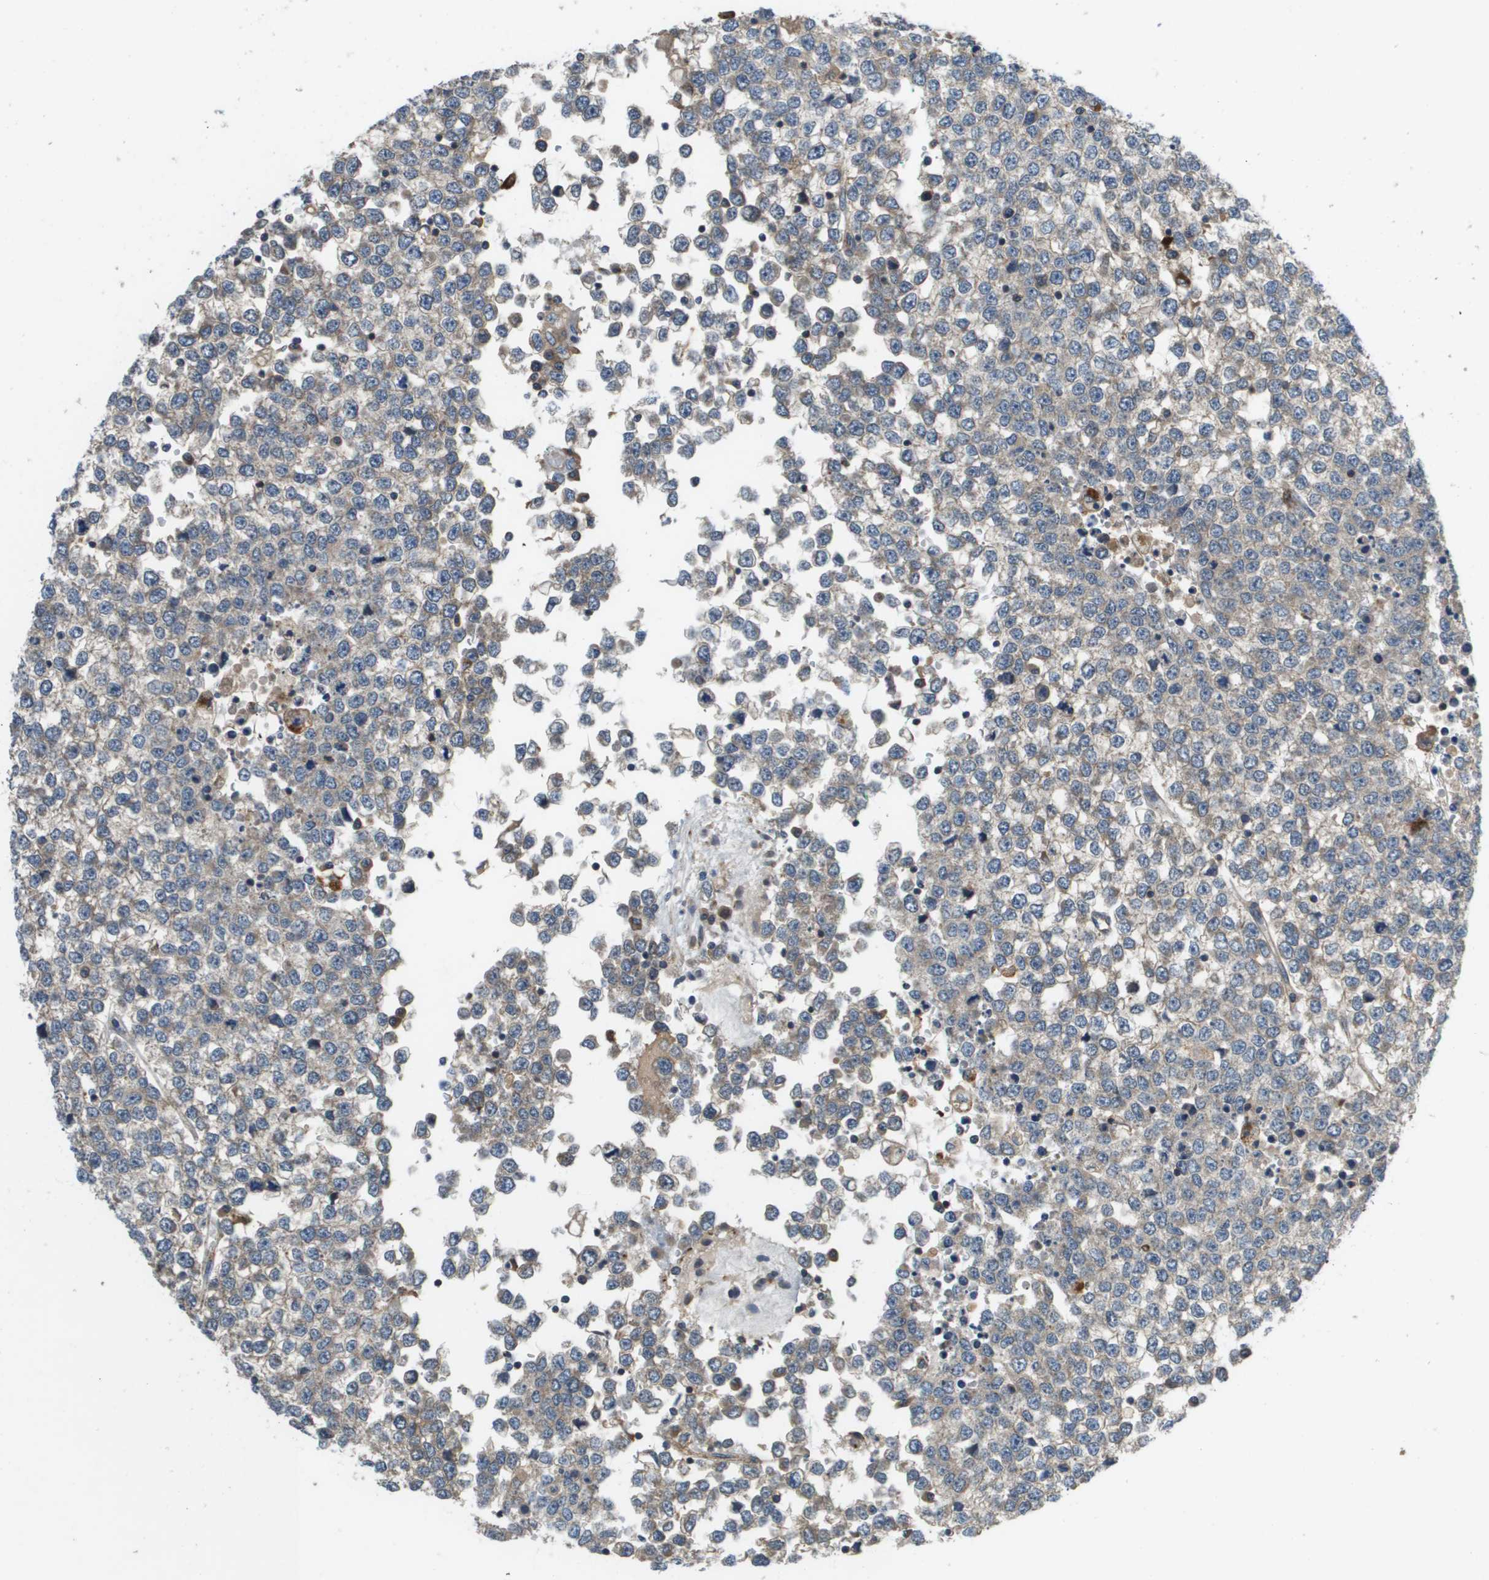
{"staining": {"intensity": "moderate", "quantity": "25%-75%", "location": "cytoplasmic/membranous"}, "tissue": "testis cancer", "cell_type": "Tumor cells", "image_type": "cancer", "snomed": [{"axis": "morphology", "description": "Seminoma, NOS"}, {"axis": "topography", "description": "Testis"}], "caption": "Protein staining of testis cancer (seminoma) tissue displays moderate cytoplasmic/membranous positivity in approximately 25%-75% of tumor cells.", "gene": "SLC25A20", "patient": {"sex": "male", "age": 65}}